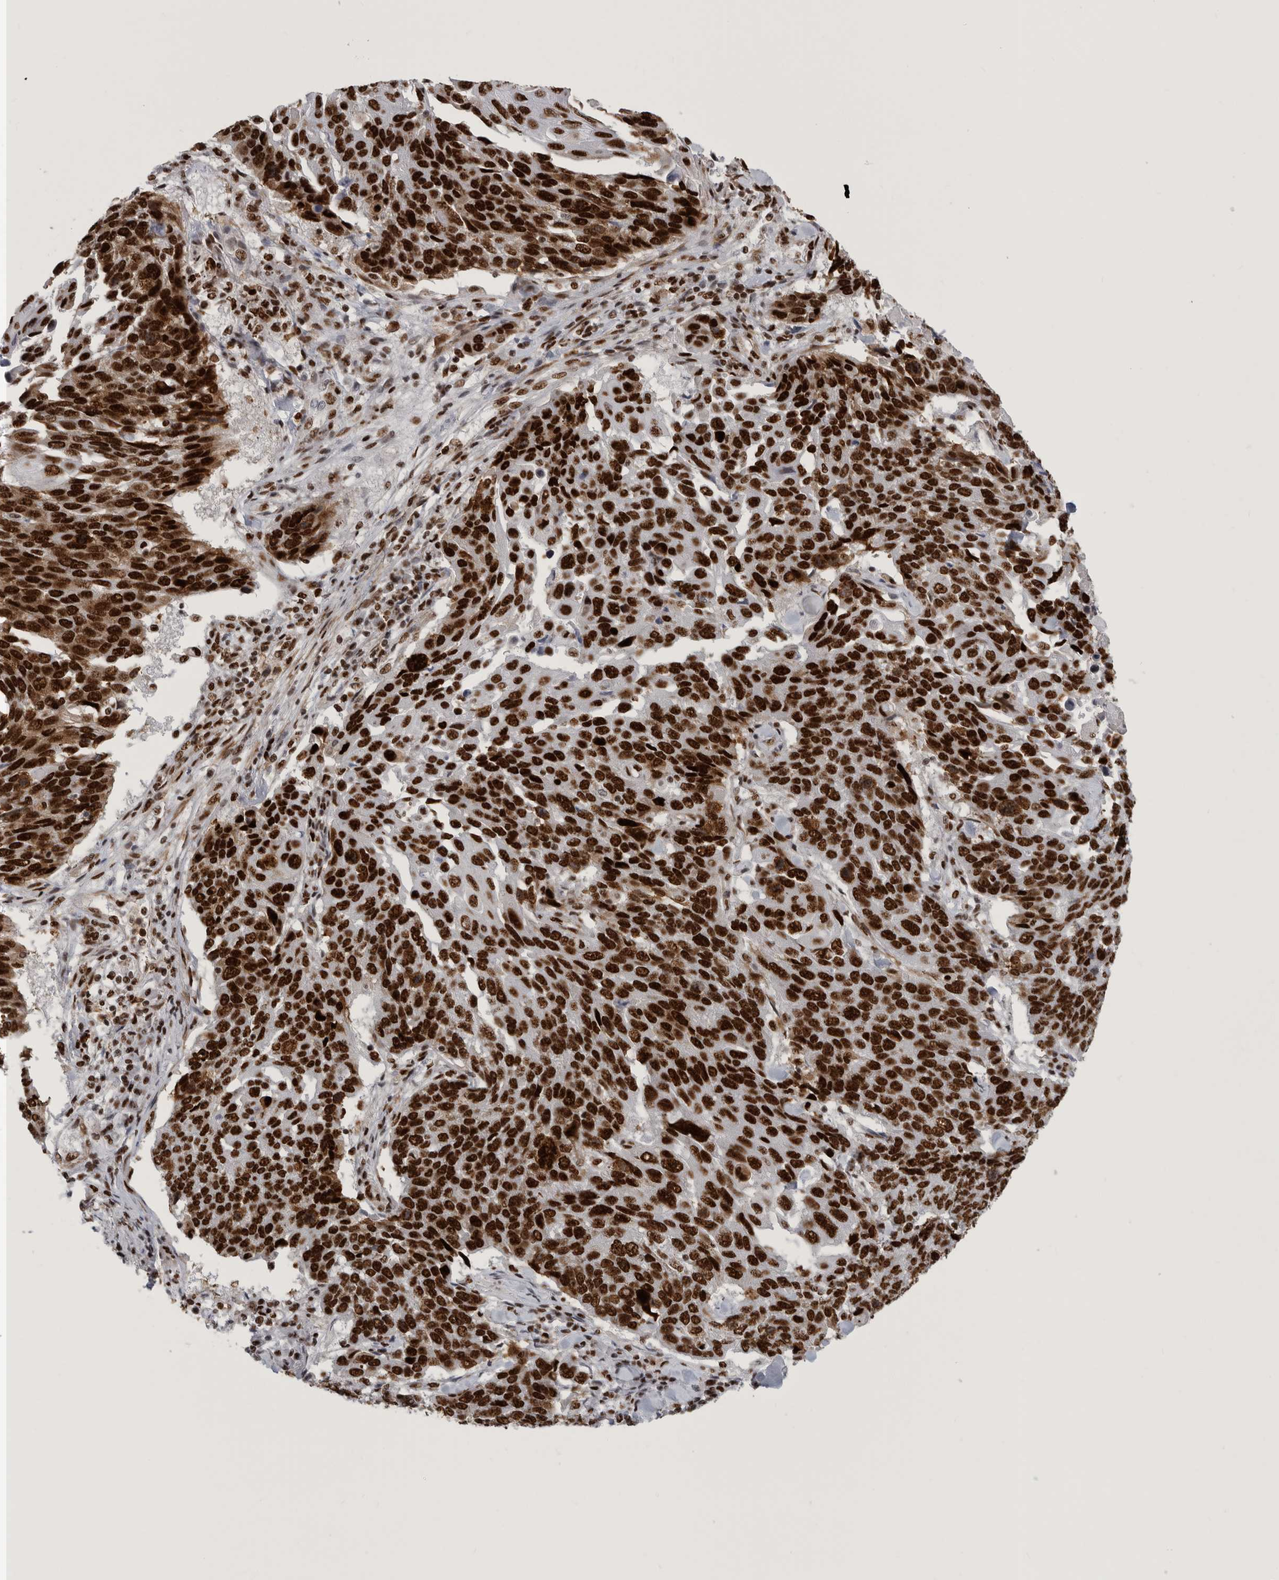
{"staining": {"intensity": "strong", "quantity": ">75%", "location": "cytoplasmic/membranous,nuclear"}, "tissue": "lung cancer", "cell_type": "Tumor cells", "image_type": "cancer", "snomed": [{"axis": "morphology", "description": "Squamous cell carcinoma, NOS"}, {"axis": "topography", "description": "Lung"}], "caption": "A brown stain highlights strong cytoplasmic/membranous and nuclear staining of a protein in lung cancer (squamous cell carcinoma) tumor cells.", "gene": "BCLAF1", "patient": {"sex": "male", "age": 66}}